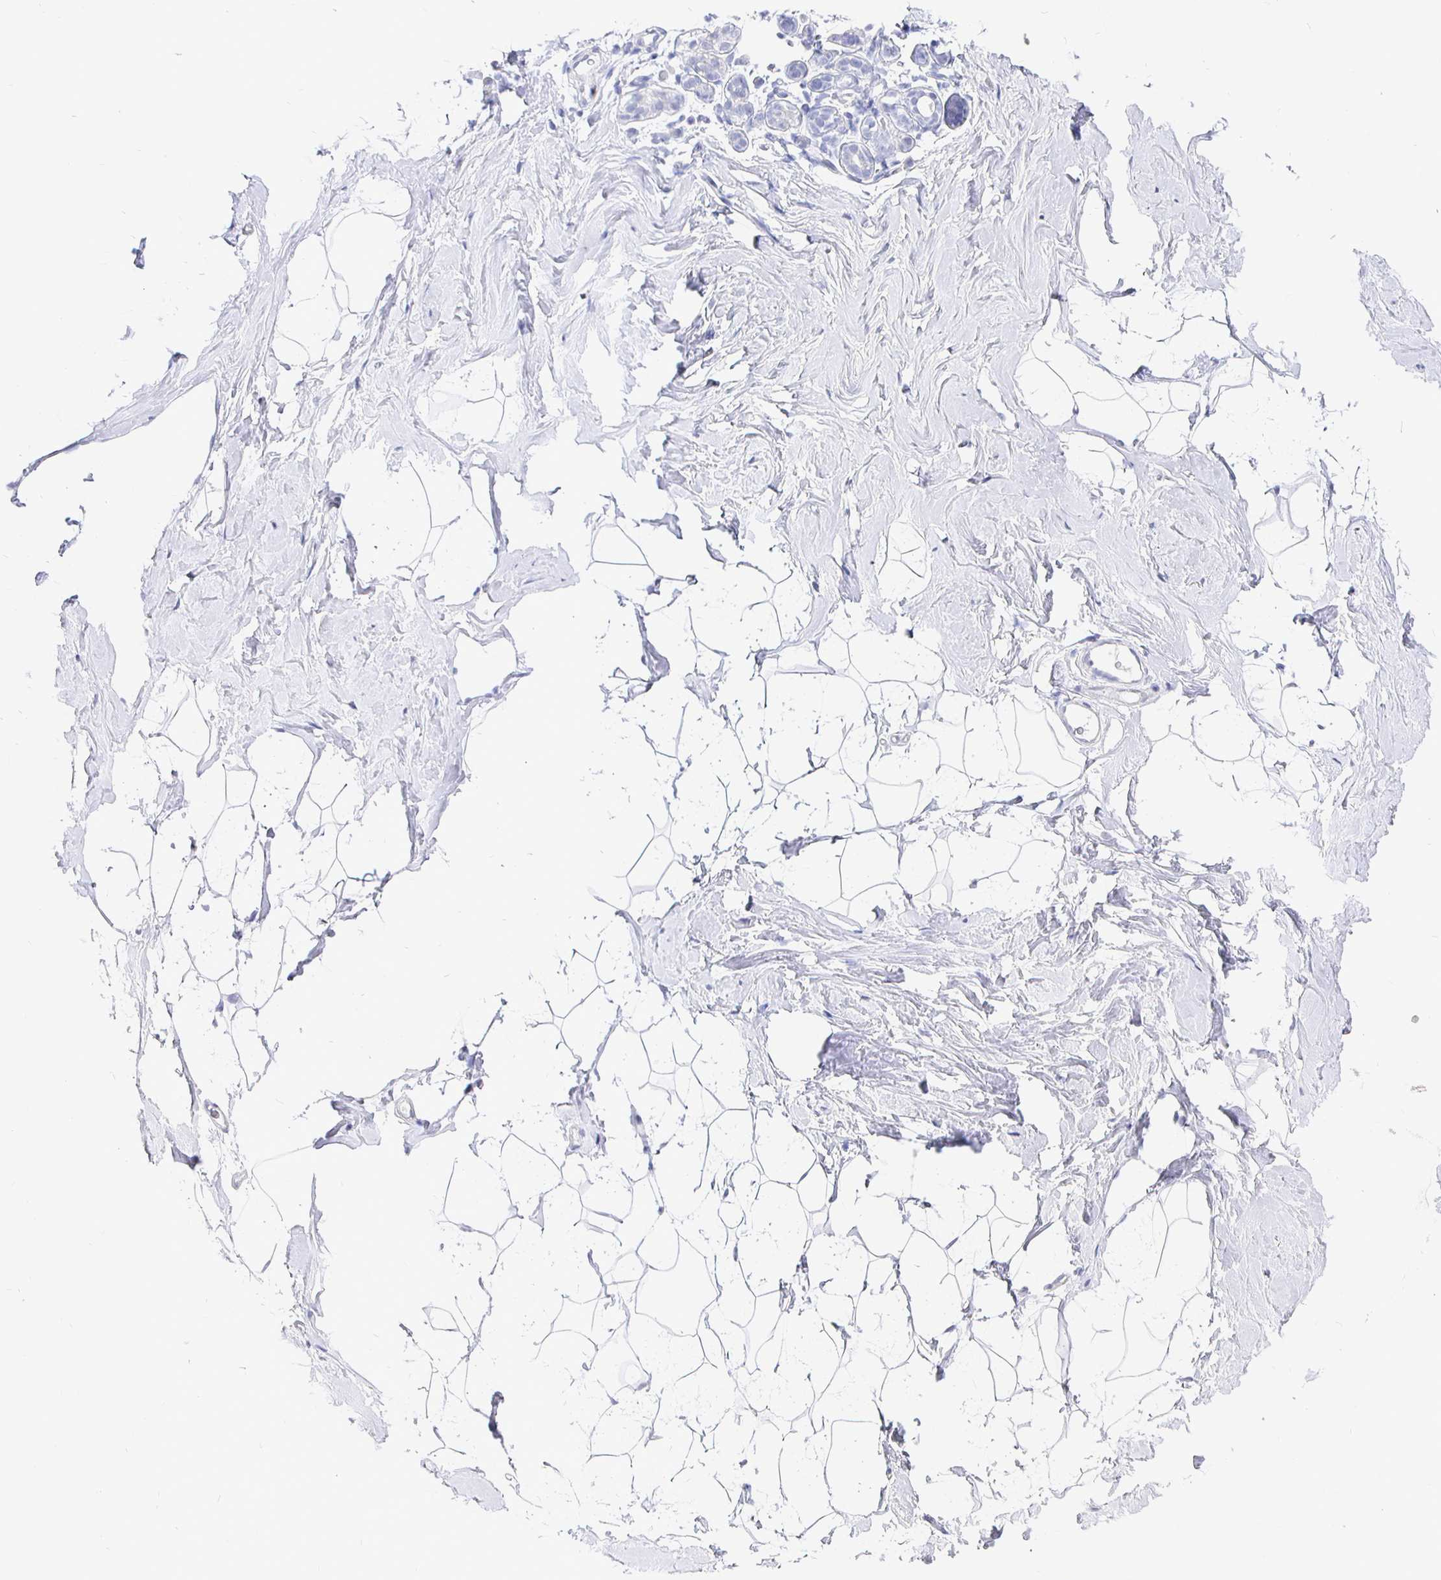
{"staining": {"intensity": "negative", "quantity": "none", "location": "none"}, "tissue": "breast", "cell_type": "Adipocytes", "image_type": "normal", "snomed": [{"axis": "morphology", "description": "Normal tissue, NOS"}, {"axis": "topography", "description": "Breast"}], "caption": "IHC of benign breast reveals no staining in adipocytes.", "gene": "CR2", "patient": {"sex": "female", "age": 32}}